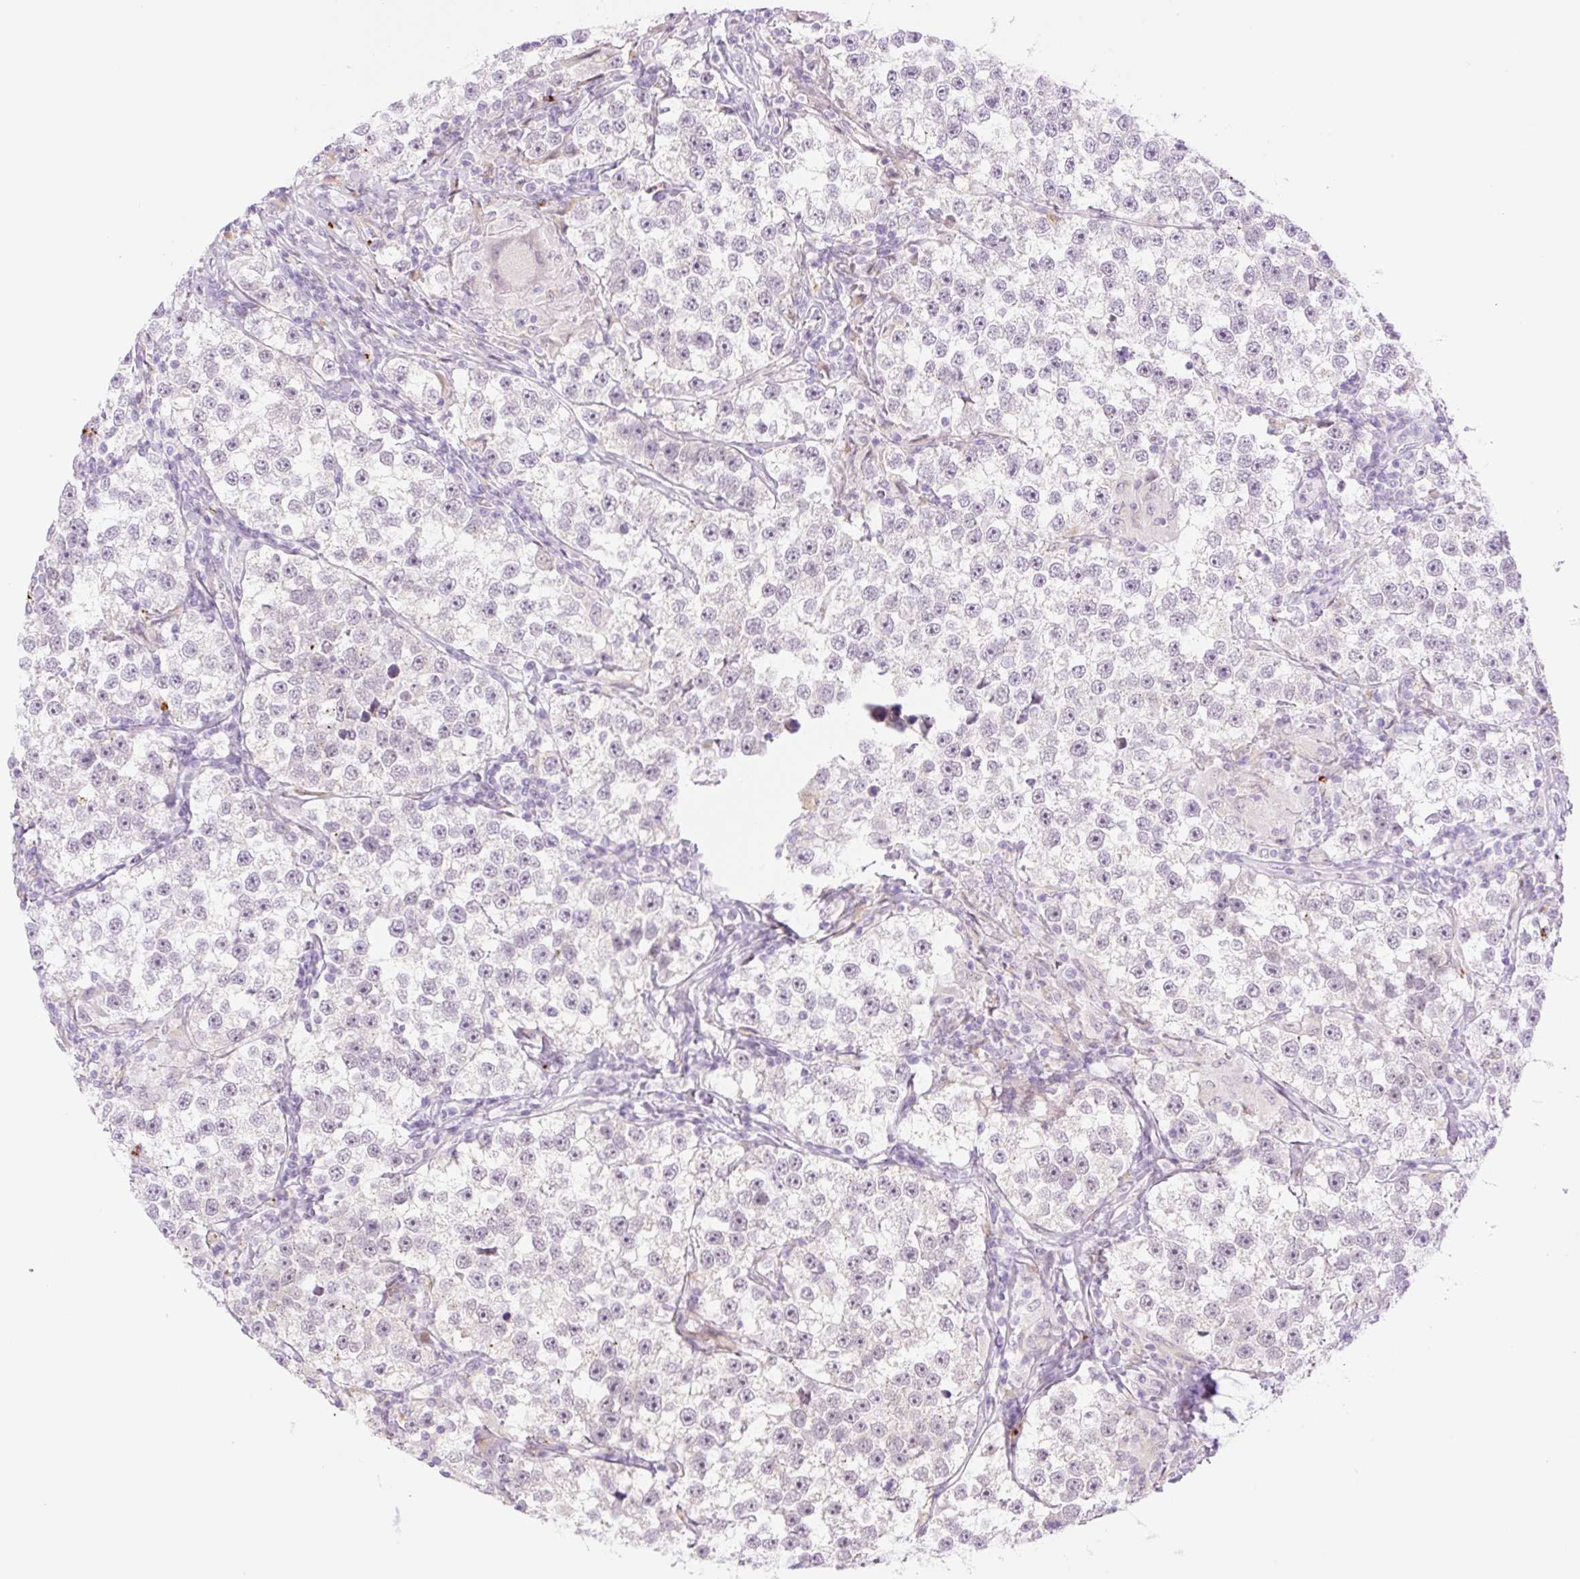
{"staining": {"intensity": "negative", "quantity": "none", "location": "none"}, "tissue": "testis cancer", "cell_type": "Tumor cells", "image_type": "cancer", "snomed": [{"axis": "morphology", "description": "Seminoma, NOS"}, {"axis": "topography", "description": "Testis"}], "caption": "Immunohistochemistry (IHC) image of seminoma (testis) stained for a protein (brown), which displays no expression in tumor cells.", "gene": "SPRYD4", "patient": {"sex": "male", "age": 46}}